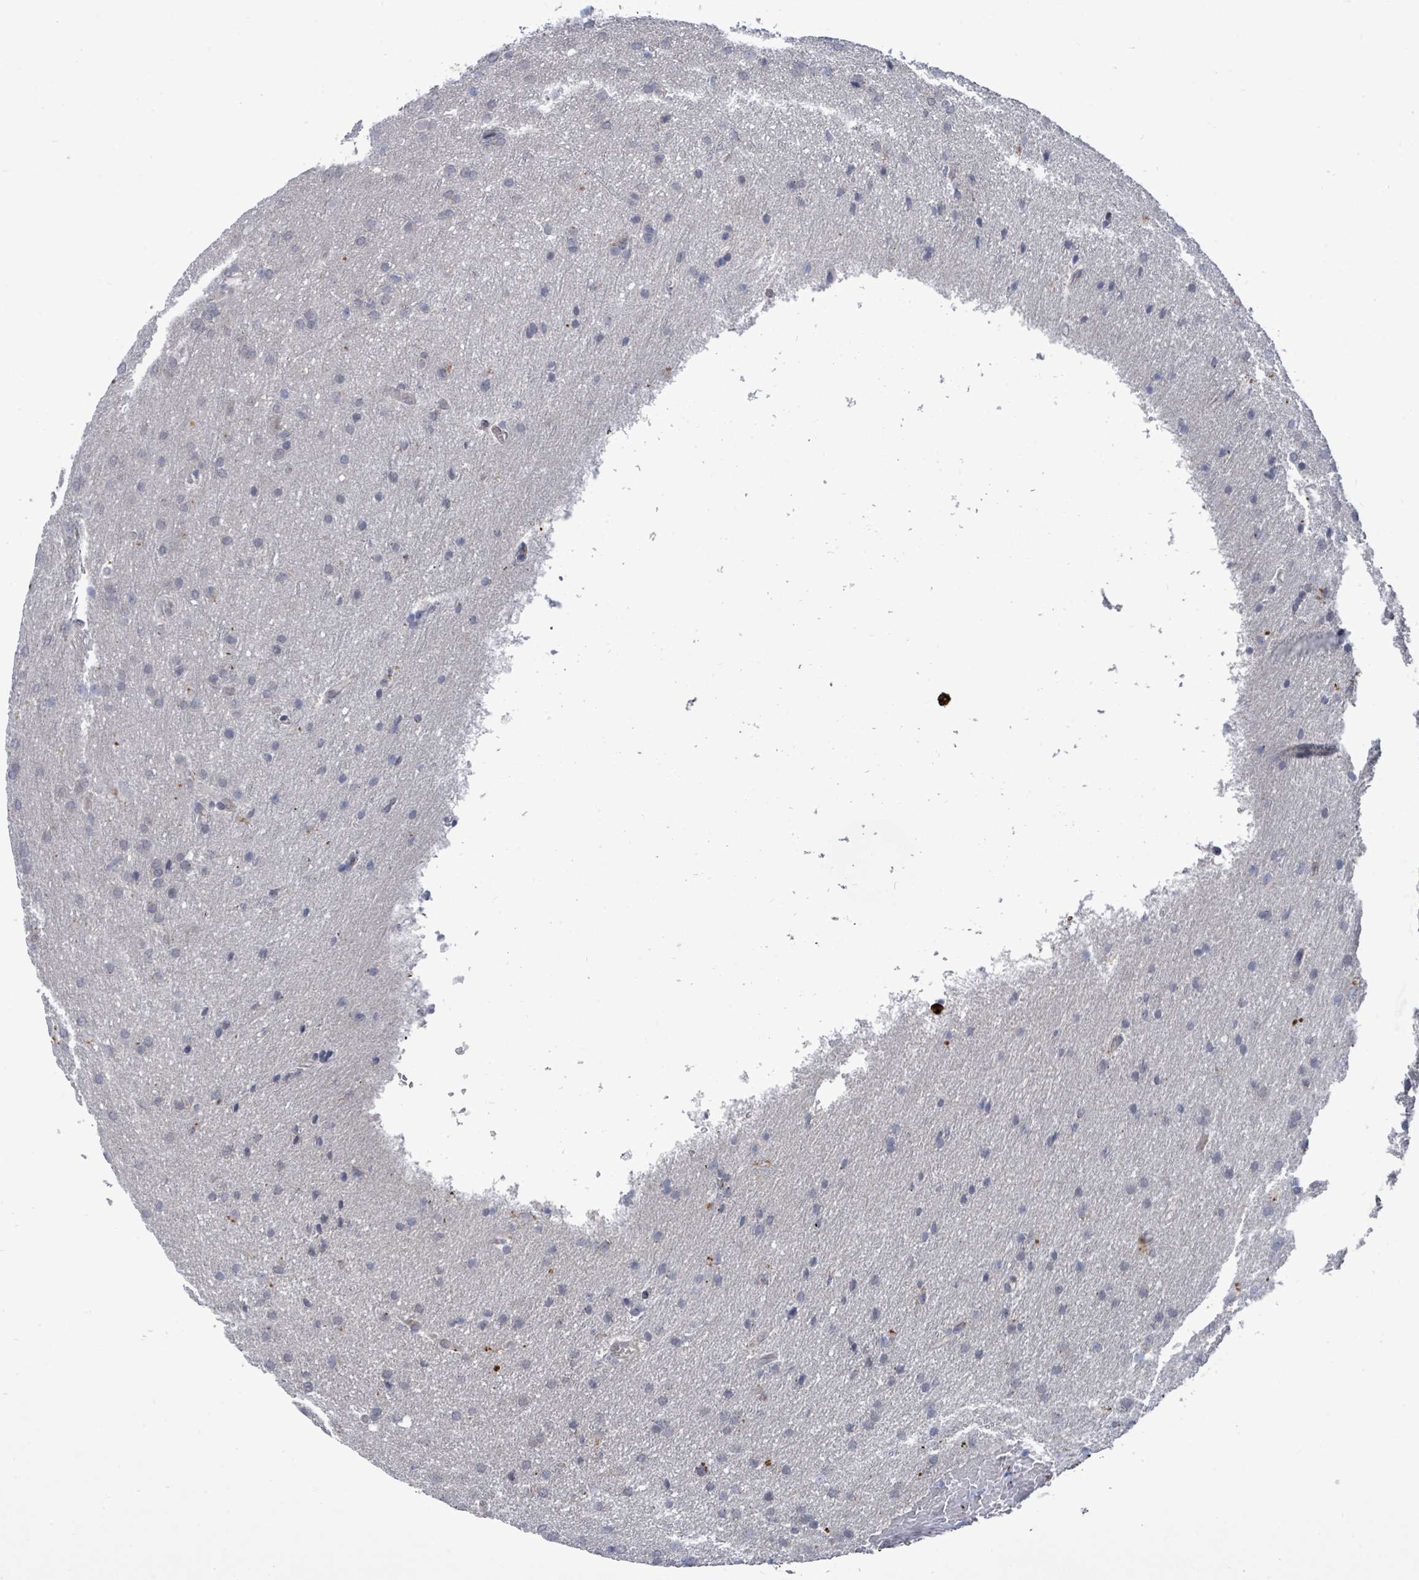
{"staining": {"intensity": "negative", "quantity": "none", "location": "none"}, "tissue": "glioma", "cell_type": "Tumor cells", "image_type": "cancer", "snomed": [{"axis": "morphology", "description": "Glioma, malignant, Low grade"}, {"axis": "topography", "description": "Brain"}], "caption": "High magnification brightfield microscopy of glioma stained with DAB (brown) and counterstained with hematoxylin (blue): tumor cells show no significant staining.", "gene": "CT45A5", "patient": {"sex": "female", "age": 32}}